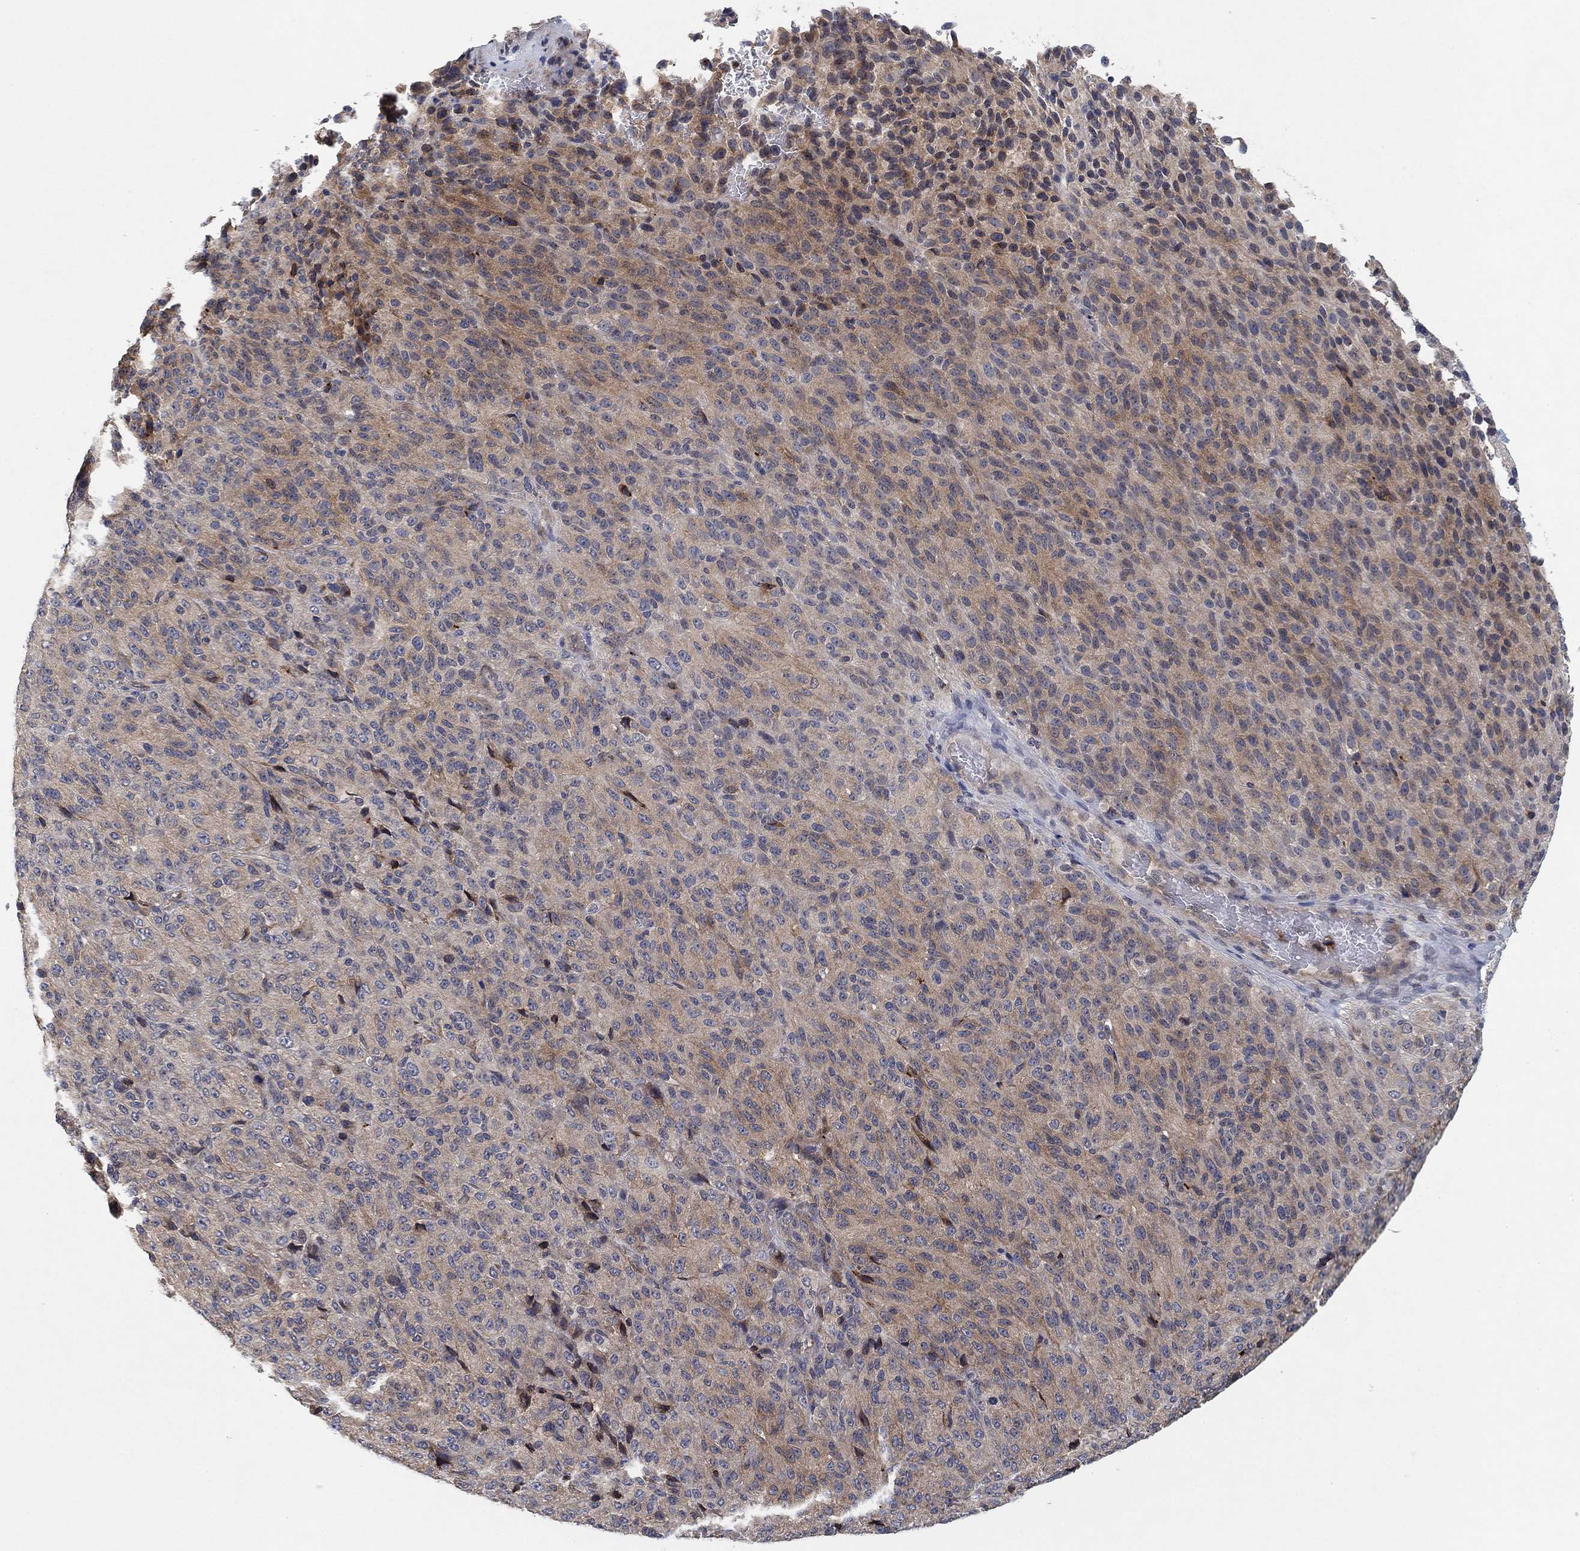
{"staining": {"intensity": "moderate", "quantity": "<25%", "location": "cytoplasmic/membranous"}, "tissue": "melanoma", "cell_type": "Tumor cells", "image_type": "cancer", "snomed": [{"axis": "morphology", "description": "Malignant melanoma, Metastatic site"}, {"axis": "topography", "description": "Brain"}], "caption": "Immunohistochemical staining of melanoma displays low levels of moderate cytoplasmic/membranous positivity in about <25% of tumor cells.", "gene": "MCUR1", "patient": {"sex": "female", "age": 56}}